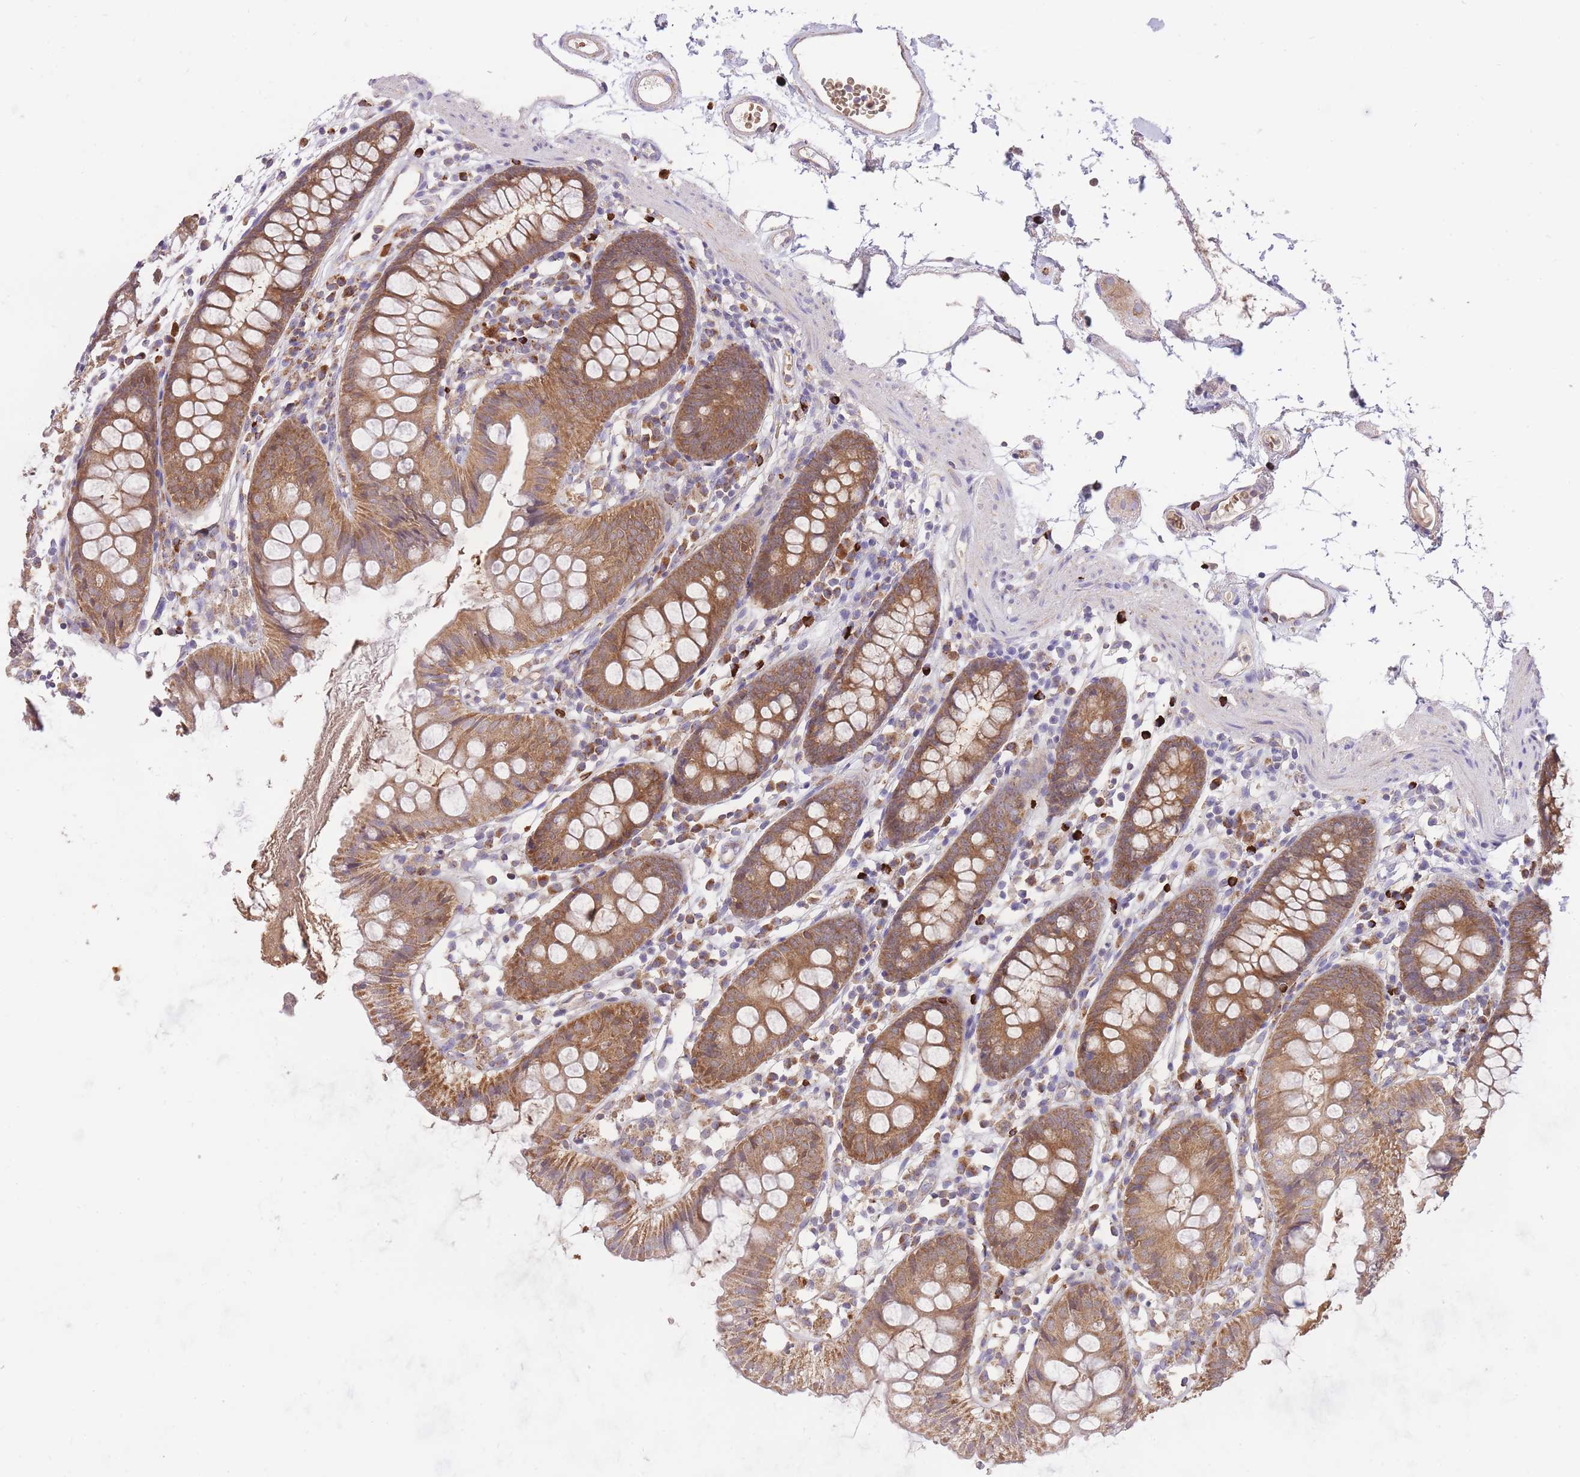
{"staining": {"intensity": "weak", "quantity": ">75%", "location": "cytoplasmic/membranous"}, "tissue": "colon", "cell_type": "Endothelial cells", "image_type": "normal", "snomed": [{"axis": "morphology", "description": "Normal tissue, NOS"}, {"axis": "topography", "description": "Colon"}], "caption": "Protein positivity by immunohistochemistry (IHC) shows weak cytoplasmic/membranous staining in about >75% of endothelial cells in unremarkable colon.", "gene": "PREP", "patient": {"sex": "female", "age": 84}}